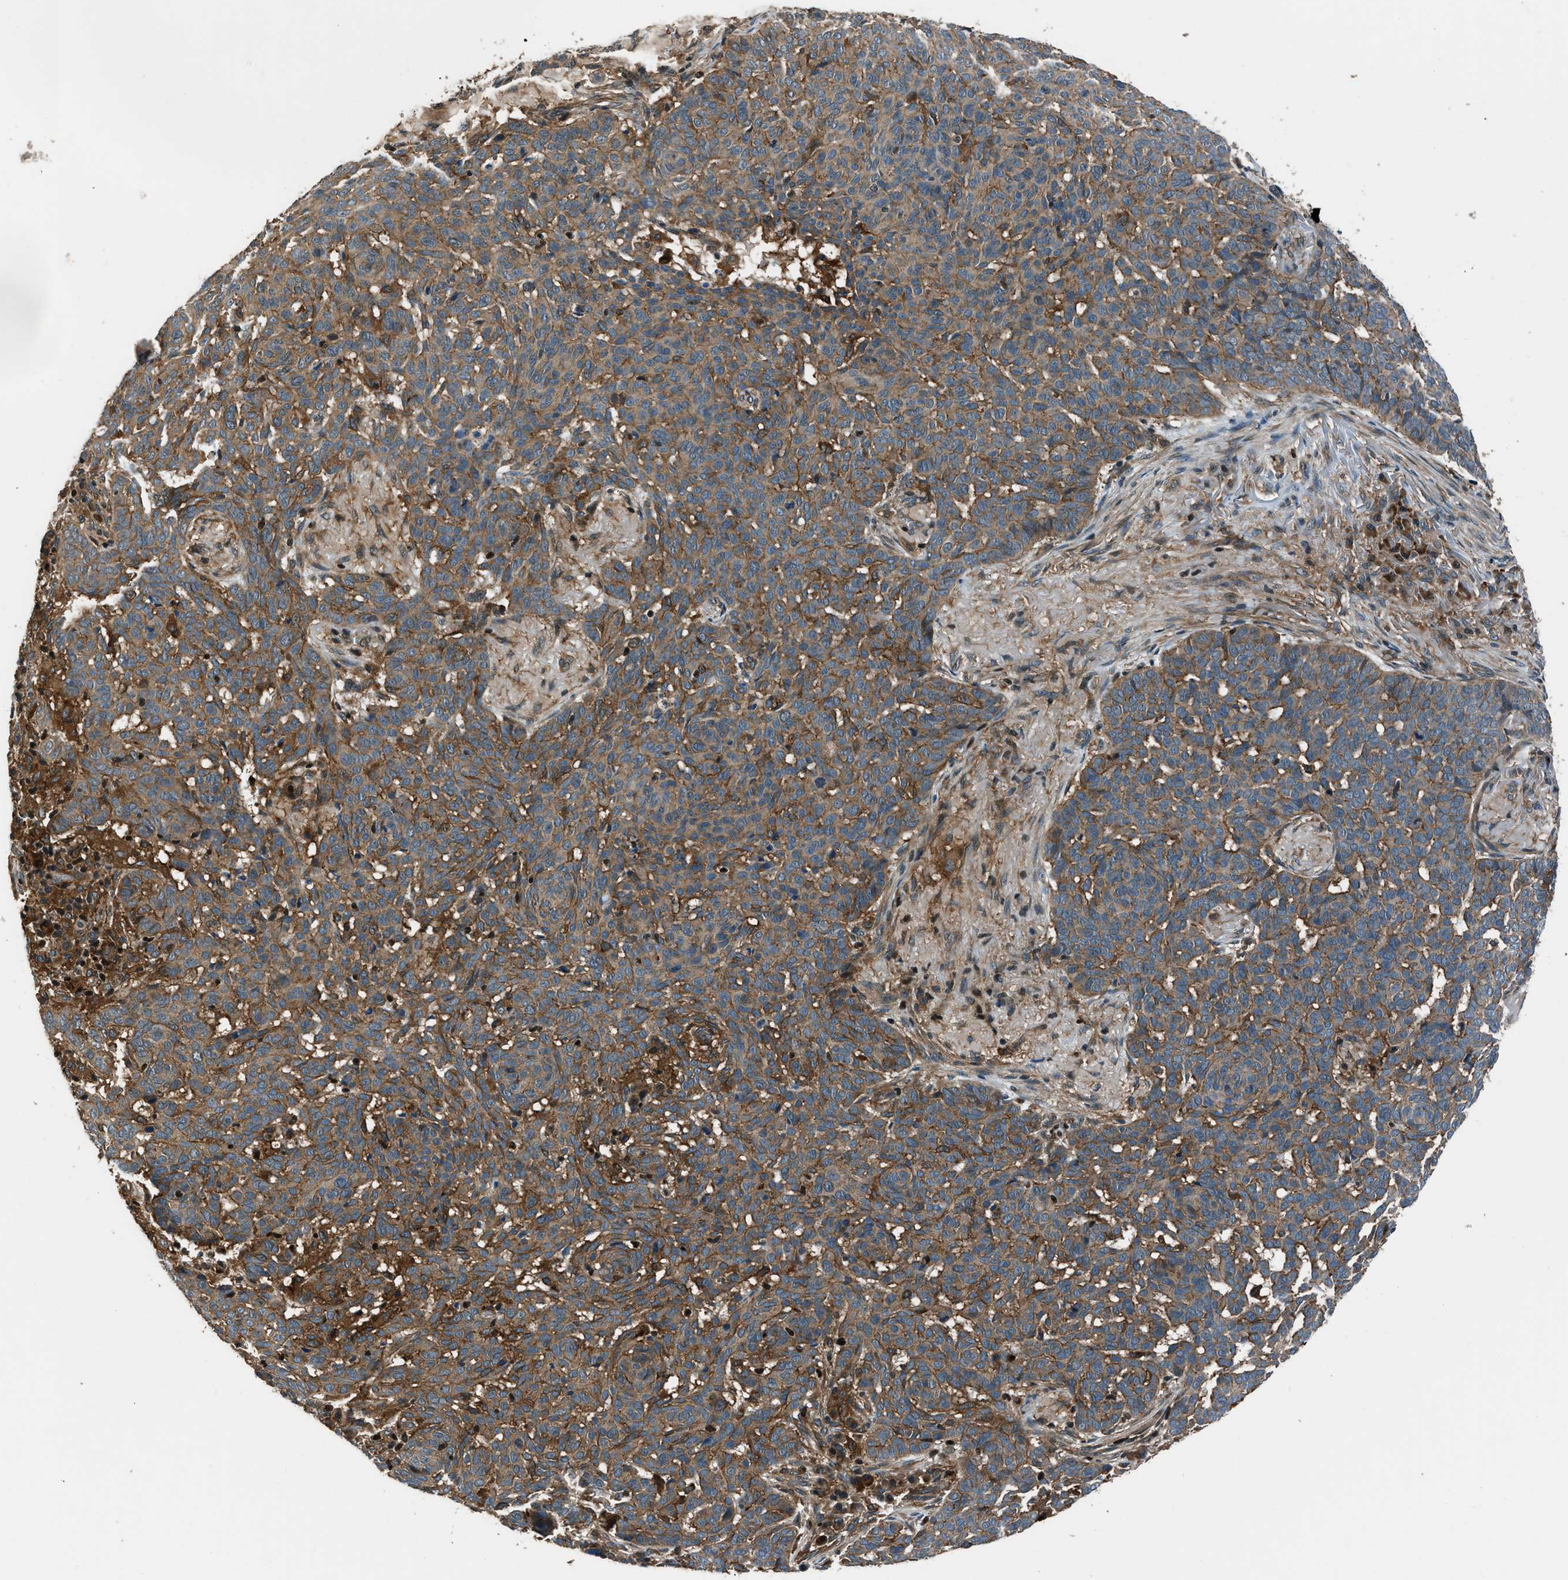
{"staining": {"intensity": "moderate", "quantity": ">75%", "location": "cytoplasmic/membranous"}, "tissue": "skin cancer", "cell_type": "Tumor cells", "image_type": "cancer", "snomed": [{"axis": "morphology", "description": "Basal cell carcinoma"}, {"axis": "topography", "description": "Skin"}], "caption": "The micrograph demonstrates staining of skin basal cell carcinoma, revealing moderate cytoplasmic/membranous protein expression (brown color) within tumor cells.", "gene": "ARHGEF11", "patient": {"sex": "male", "age": 85}}